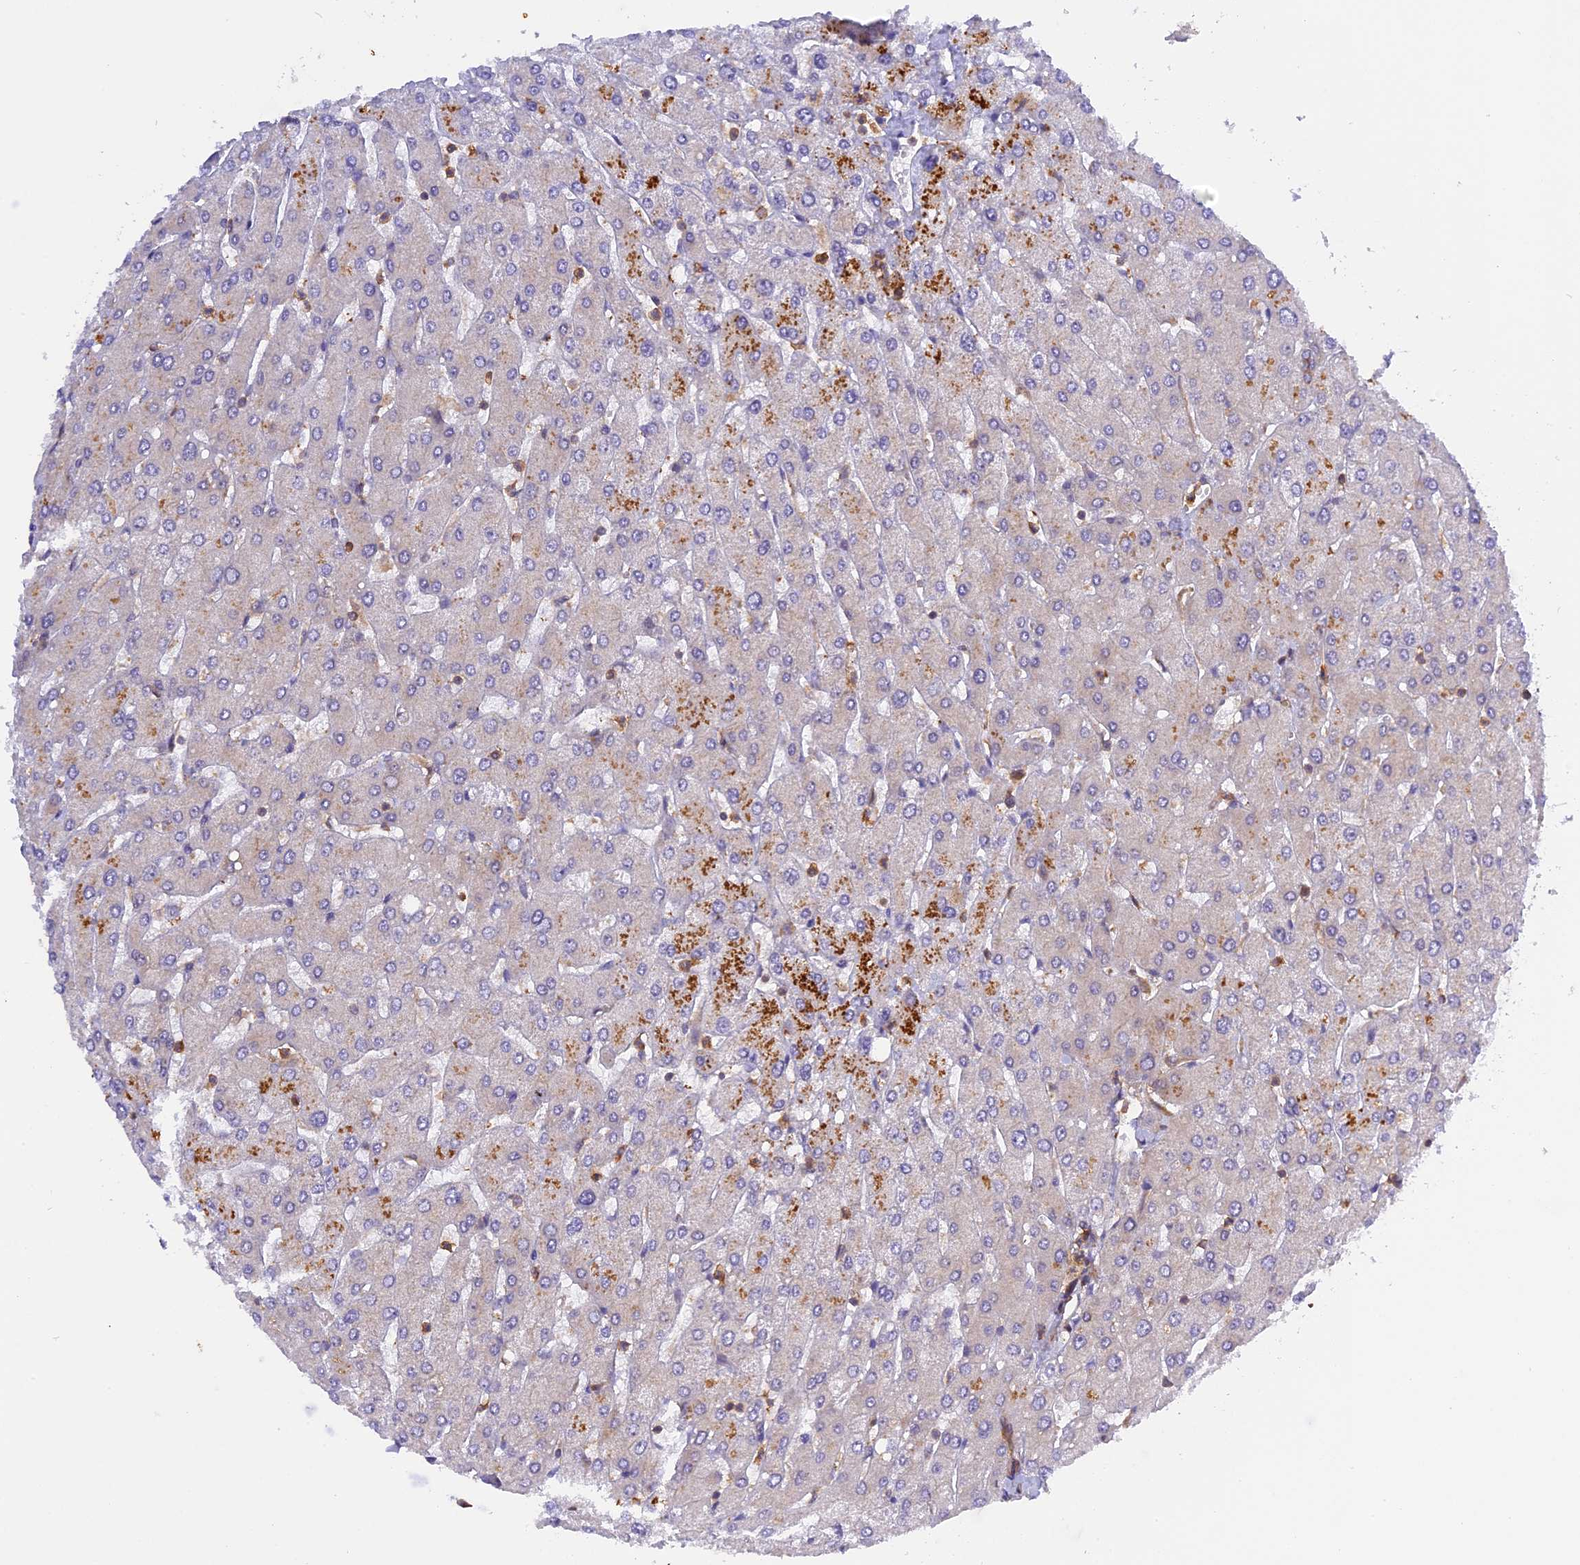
{"staining": {"intensity": "negative", "quantity": "none", "location": "none"}, "tissue": "liver", "cell_type": "Cholangiocytes", "image_type": "normal", "snomed": [{"axis": "morphology", "description": "Normal tissue, NOS"}, {"axis": "topography", "description": "Liver"}], "caption": "The immunohistochemistry histopathology image has no significant expression in cholangiocytes of liver.", "gene": "C5orf22", "patient": {"sex": "male", "age": 55}}